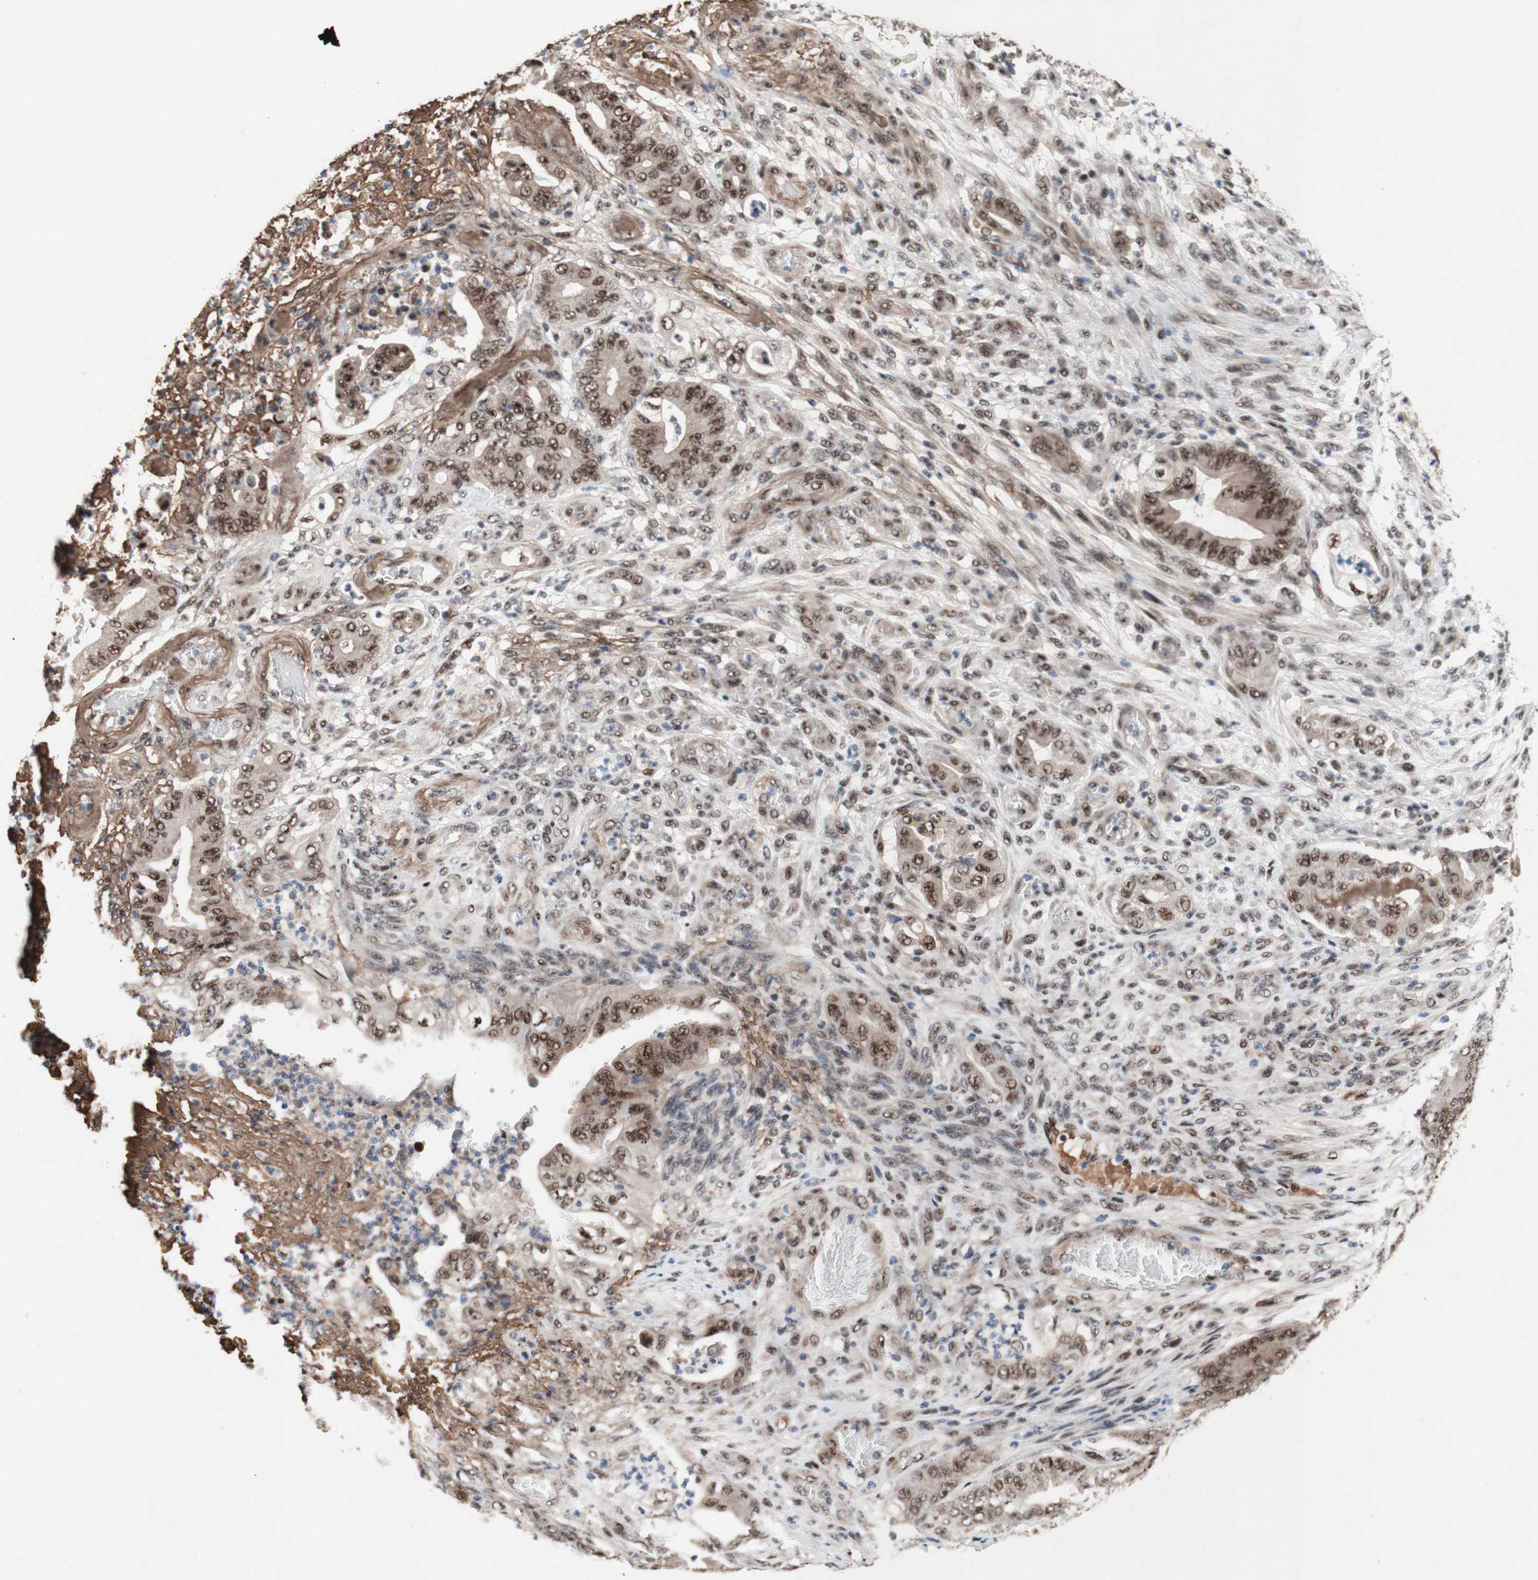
{"staining": {"intensity": "moderate", "quantity": ">75%", "location": "cytoplasmic/membranous,nuclear"}, "tissue": "stomach cancer", "cell_type": "Tumor cells", "image_type": "cancer", "snomed": [{"axis": "morphology", "description": "Adenocarcinoma, NOS"}, {"axis": "topography", "description": "Stomach"}], "caption": "This histopathology image exhibits immunohistochemistry staining of stomach adenocarcinoma, with medium moderate cytoplasmic/membranous and nuclear expression in about >75% of tumor cells.", "gene": "TLE1", "patient": {"sex": "female", "age": 73}}